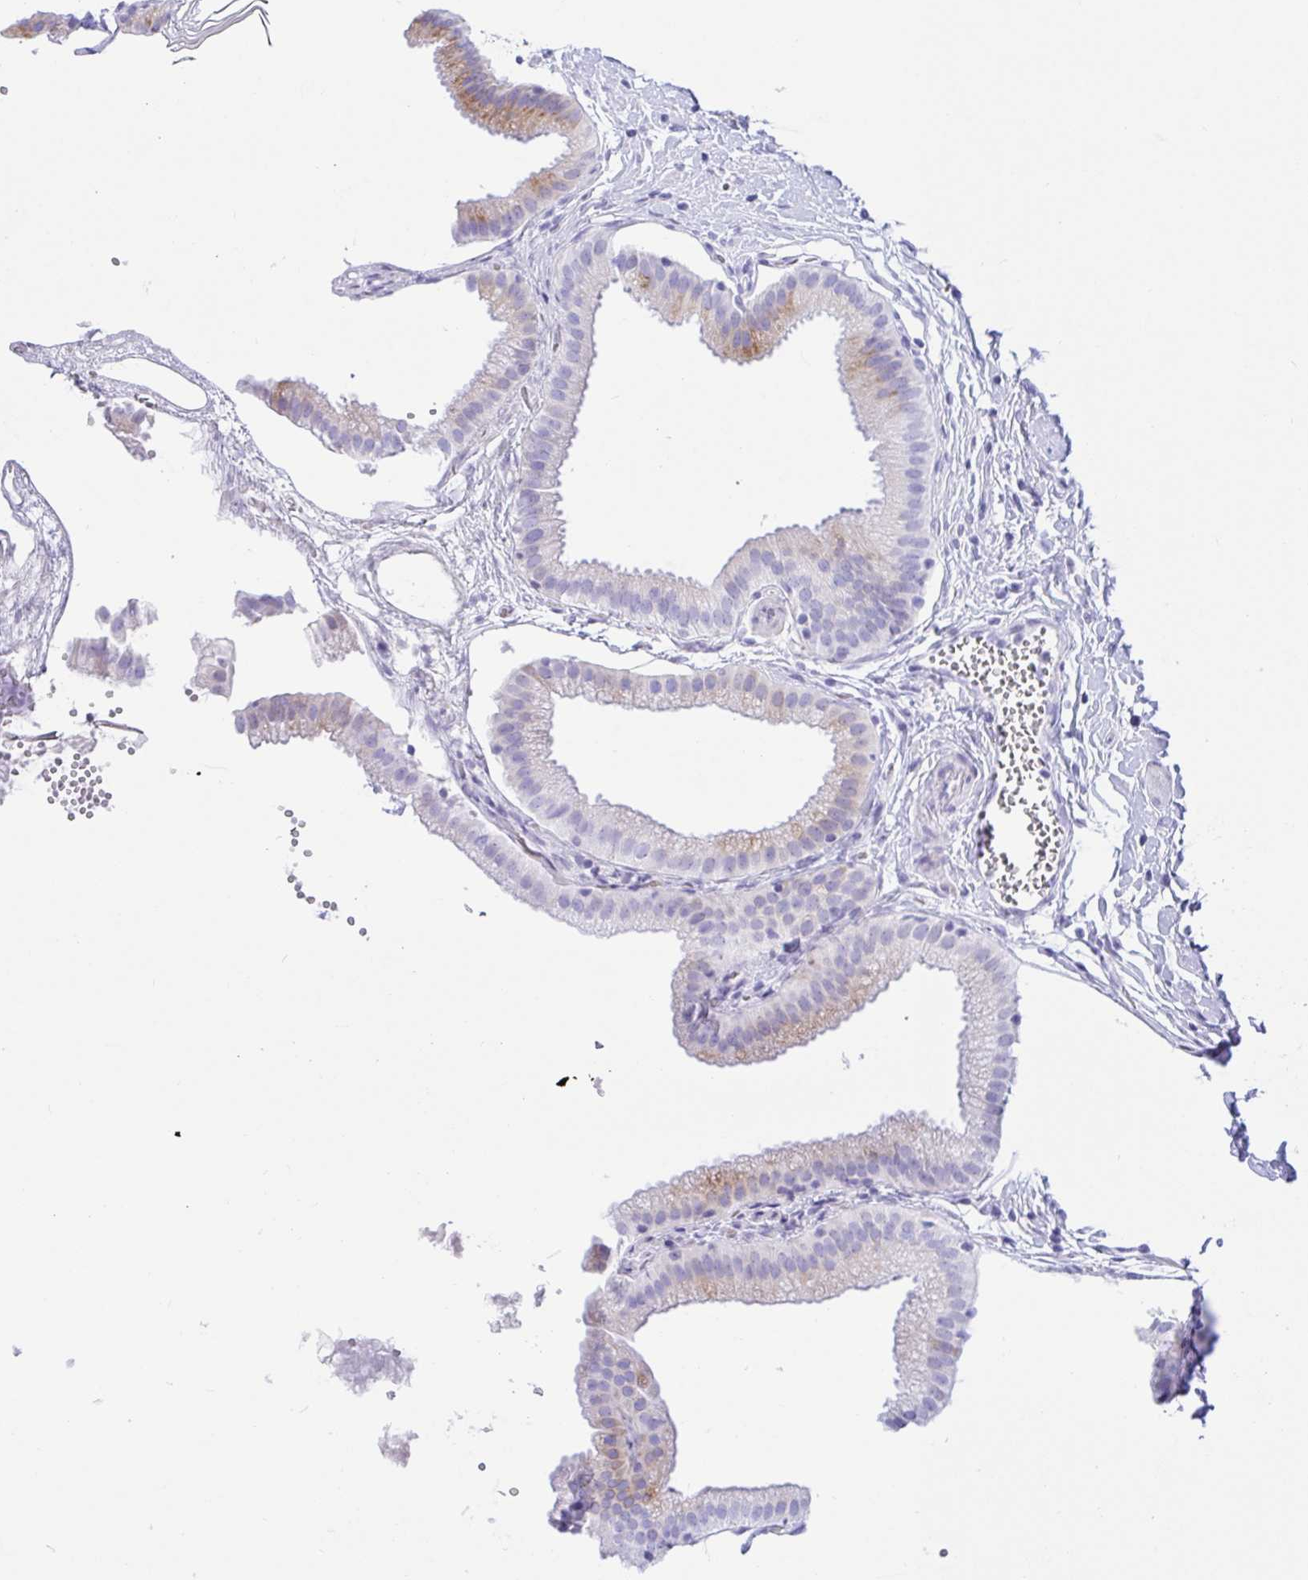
{"staining": {"intensity": "moderate", "quantity": "25%-75%", "location": "cytoplasmic/membranous"}, "tissue": "gallbladder", "cell_type": "Glandular cells", "image_type": "normal", "snomed": [{"axis": "morphology", "description": "Normal tissue, NOS"}, {"axis": "topography", "description": "Gallbladder"}], "caption": "Immunohistochemical staining of benign gallbladder shows 25%-75% levels of moderate cytoplasmic/membranous protein expression in about 25%-75% of glandular cells.", "gene": "CLGN", "patient": {"sex": "female", "age": 63}}